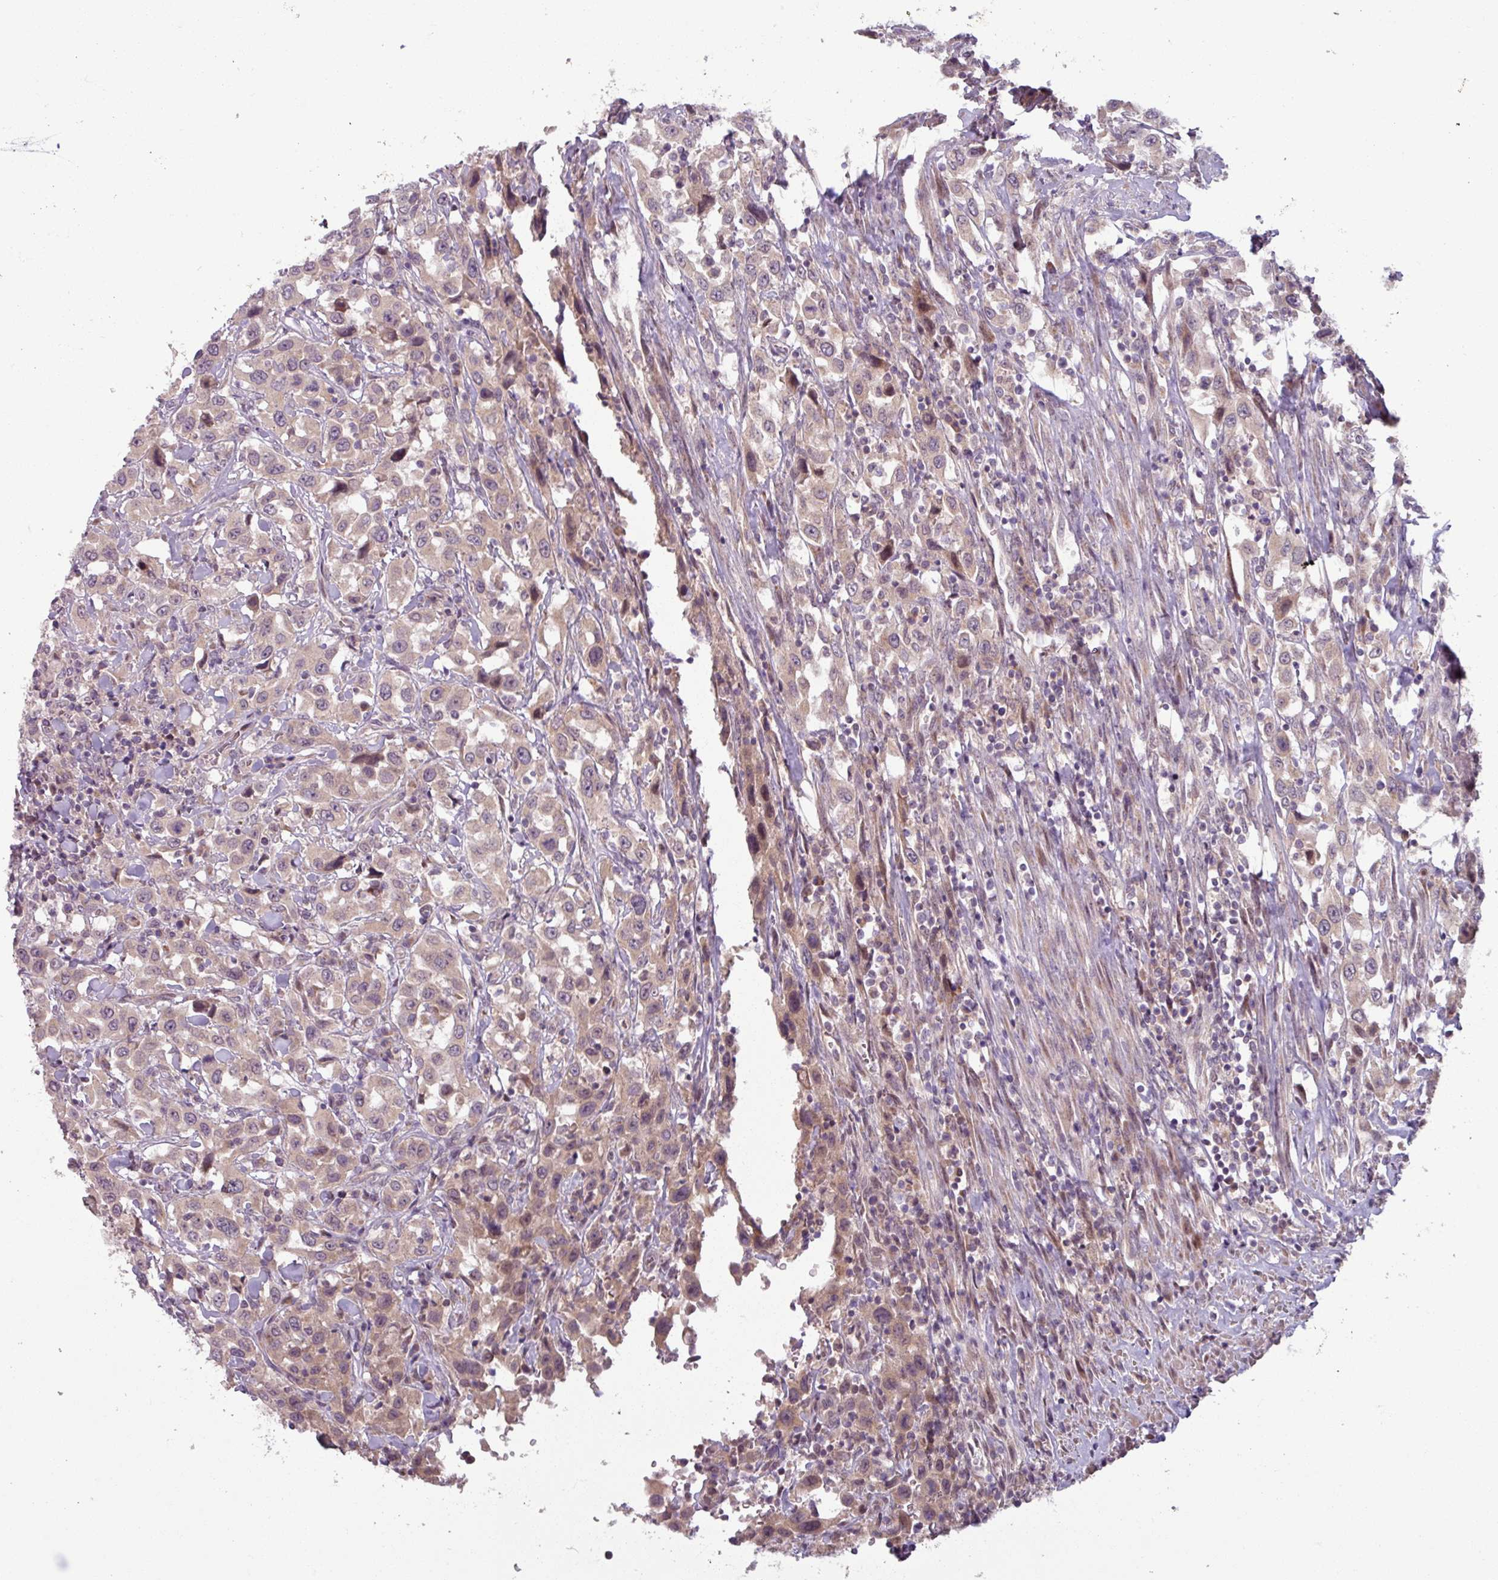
{"staining": {"intensity": "weak", "quantity": "25%-75%", "location": "cytoplasmic/membranous,nuclear"}, "tissue": "urothelial cancer", "cell_type": "Tumor cells", "image_type": "cancer", "snomed": [{"axis": "morphology", "description": "Urothelial carcinoma, High grade"}, {"axis": "topography", "description": "Urinary bladder"}], "caption": "Weak cytoplasmic/membranous and nuclear protein positivity is present in approximately 25%-75% of tumor cells in urothelial cancer.", "gene": "OGFOD3", "patient": {"sex": "male", "age": 61}}